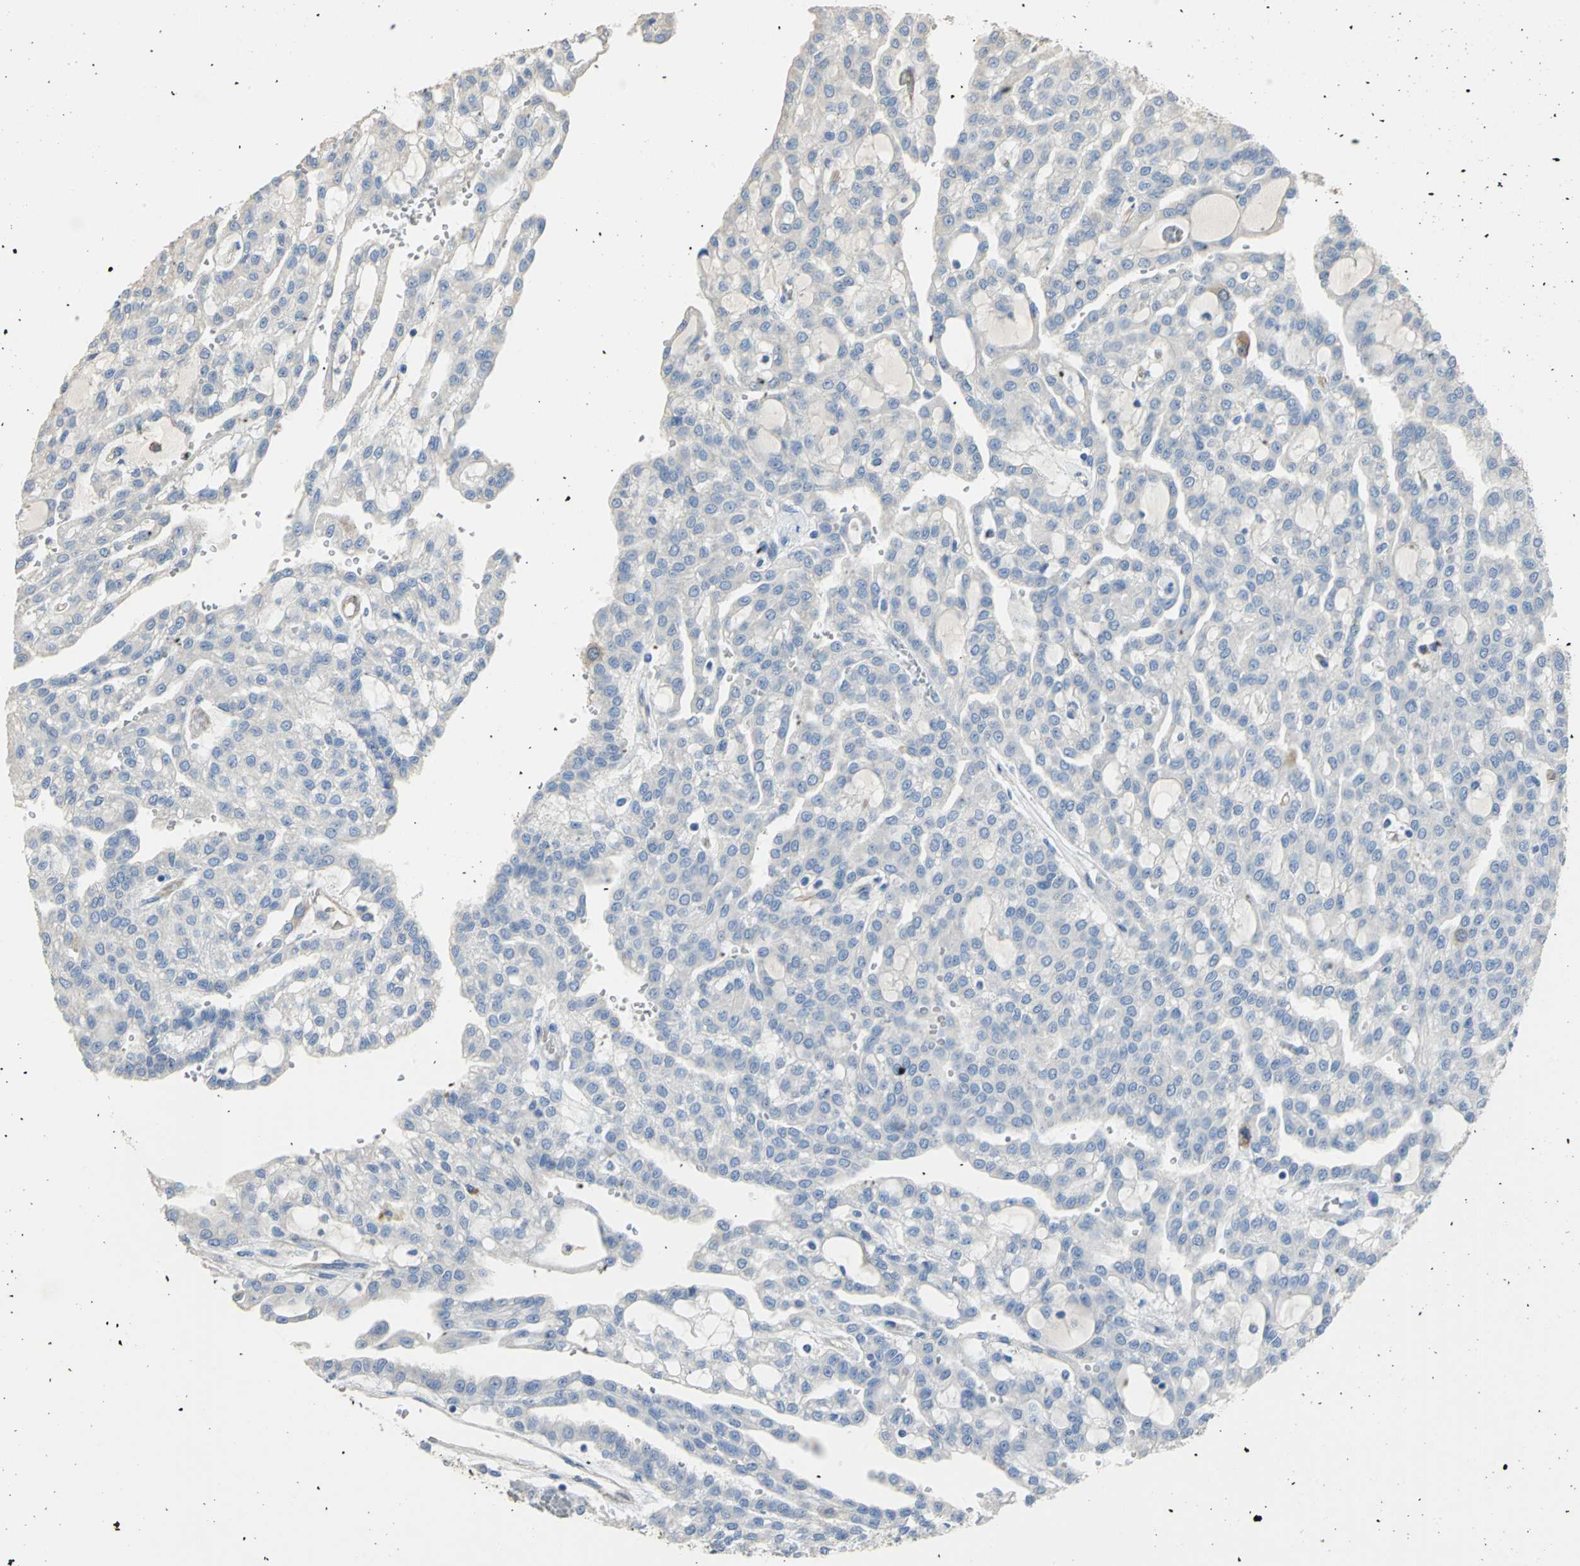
{"staining": {"intensity": "negative", "quantity": "none", "location": "none"}, "tissue": "renal cancer", "cell_type": "Tumor cells", "image_type": "cancer", "snomed": [{"axis": "morphology", "description": "Adenocarcinoma, NOS"}, {"axis": "topography", "description": "Kidney"}], "caption": "Renal adenocarcinoma was stained to show a protein in brown. There is no significant positivity in tumor cells.", "gene": "DLGAP5", "patient": {"sex": "male", "age": 63}}